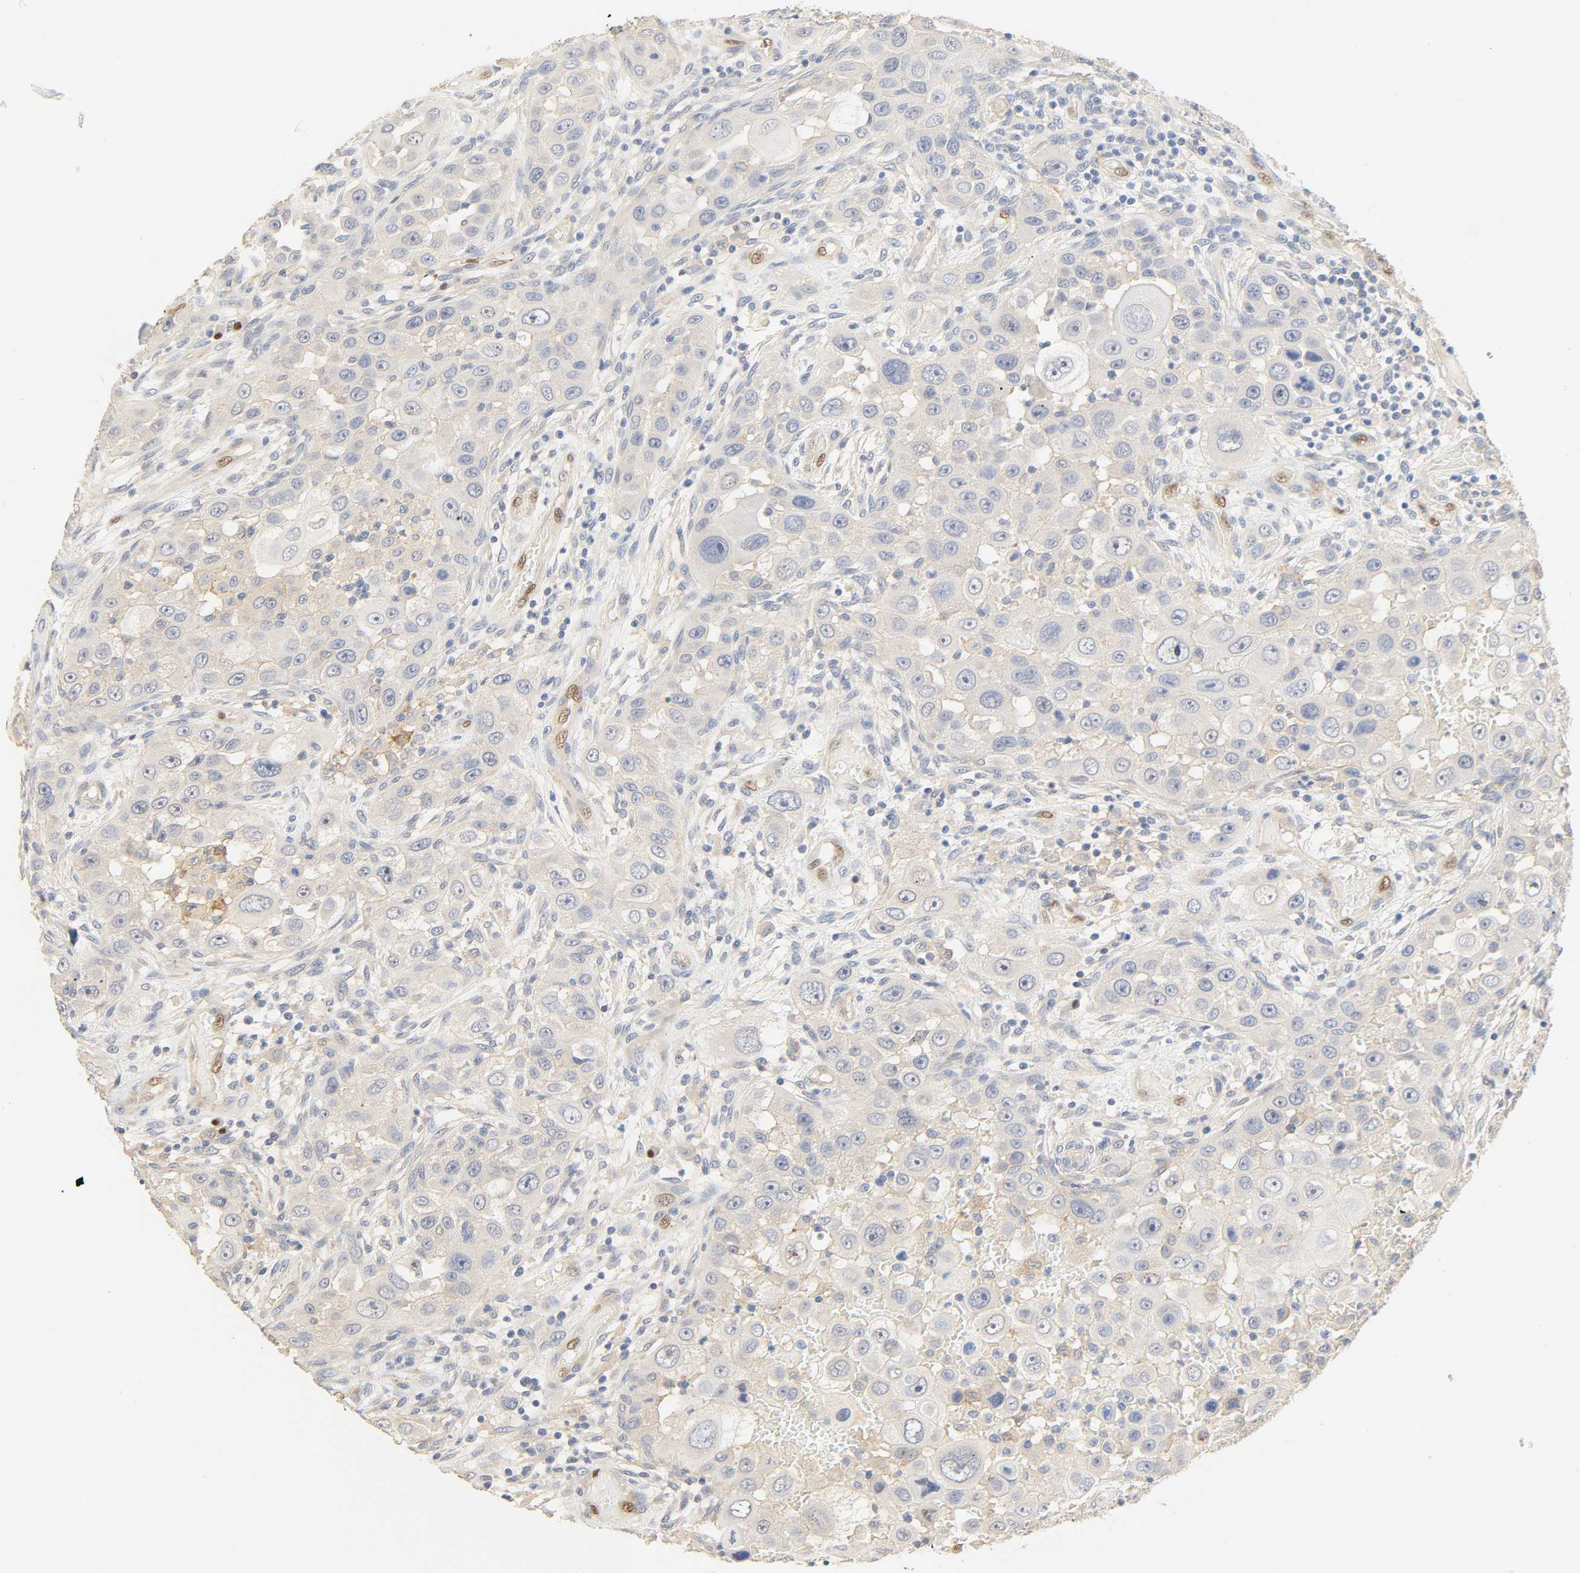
{"staining": {"intensity": "negative", "quantity": "none", "location": "none"}, "tissue": "head and neck cancer", "cell_type": "Tumor cells", "image_type": "cancer", "snomed": [{"axis": "morphology", "description": "Carcinoma, NOS"}, {"axis": "topography", "description": "Head-Neck"}], "caption": "Head and neck cancer (carcinoma) was stained to show a protein in brown. There is no significant staining in tumor cells.", "gene": "BORCS8-MEF2B", "patient": {"sex": "male", "age": 87}}